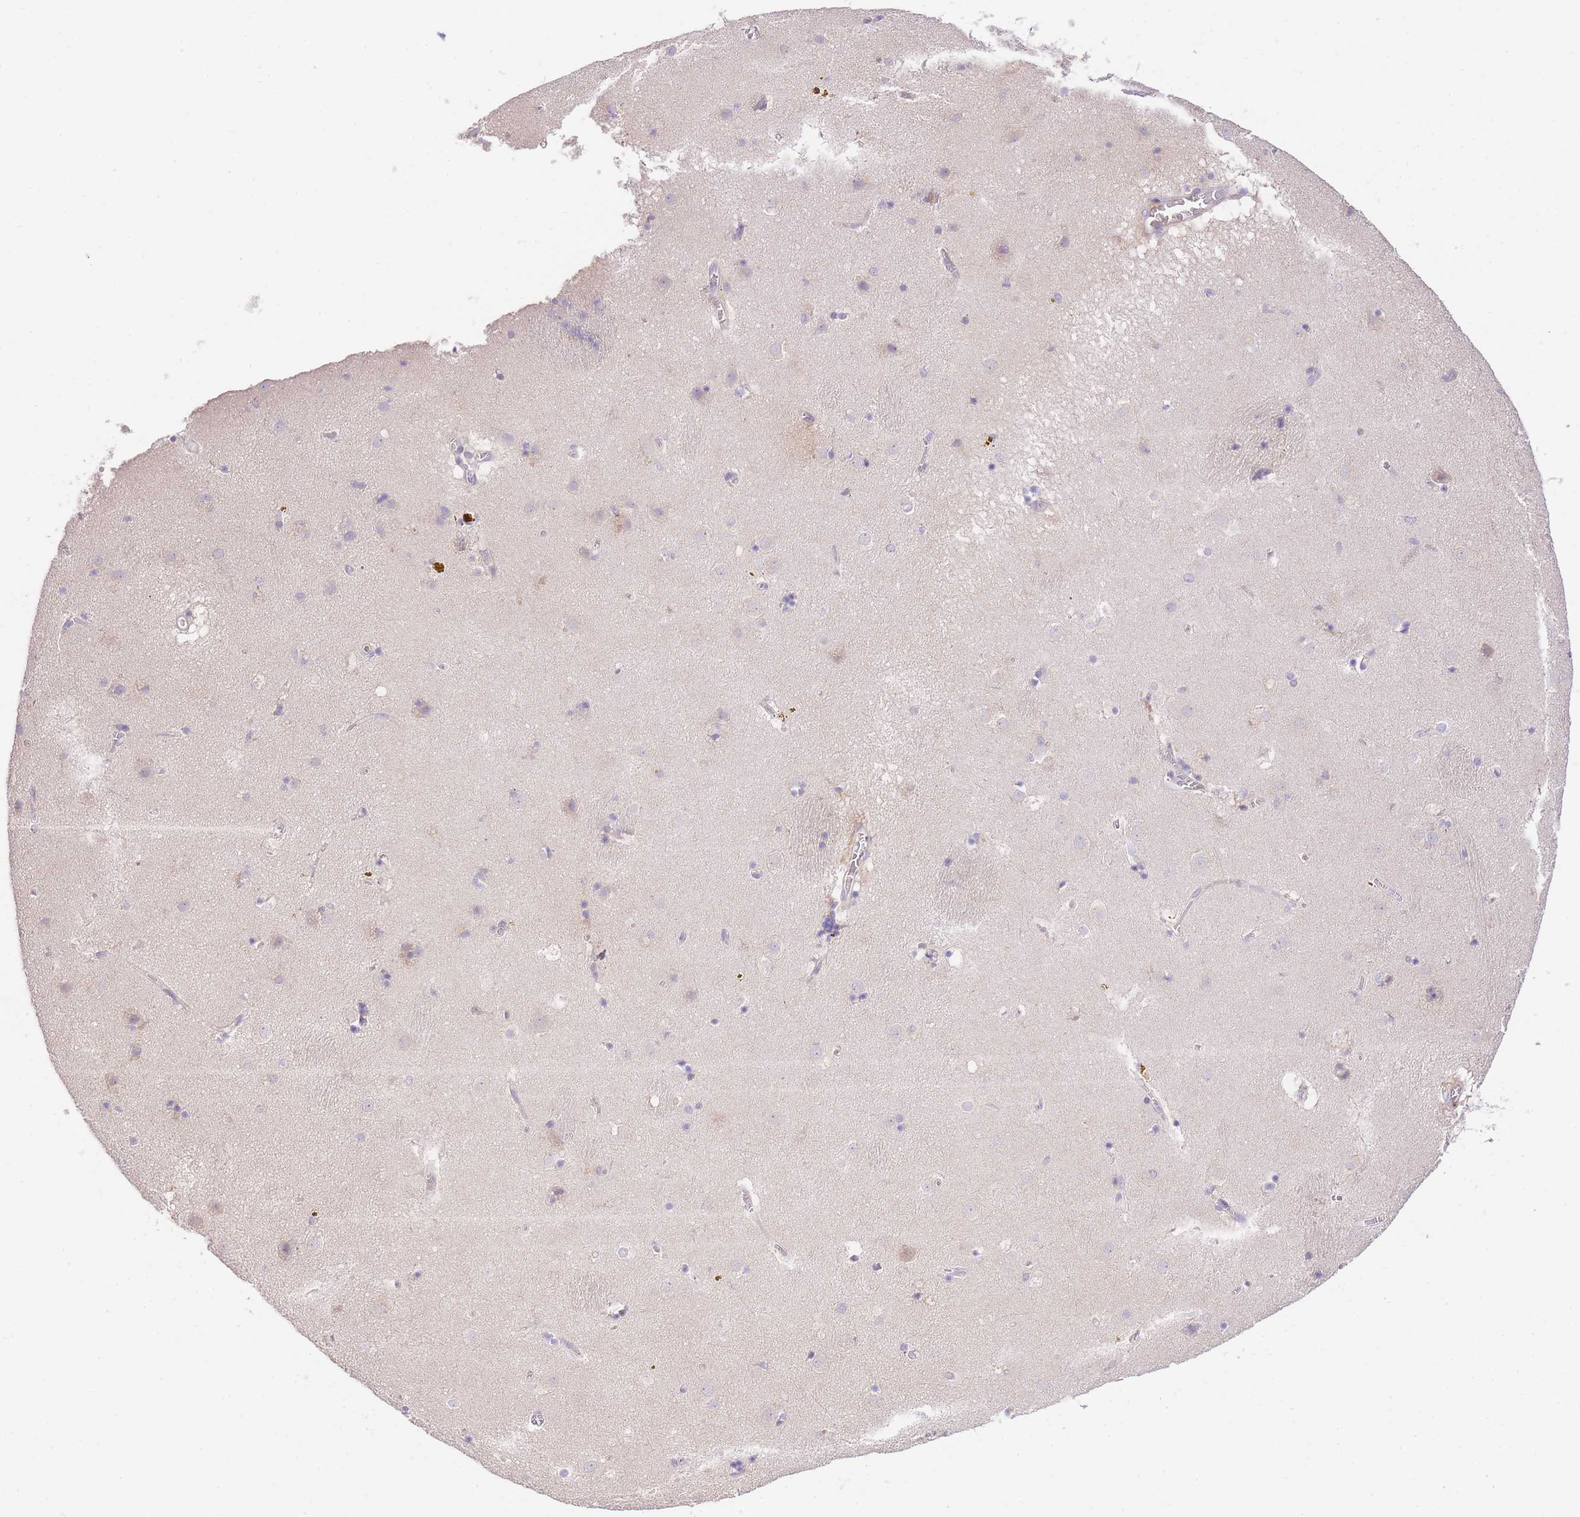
{"staining": {"intensity": "negative", "quantity": "none", "location": "none"}, "tissue": "caudate", "cell_type": "Glial cells", "image_type": "normal", "snomed": [{"axis": "morphology", "description": "Normal tissue, NOS"}, {"axis": "topography", "description": "Lateral ventricle wall"}], "caption": "IHC micrograph of benign caudate stained for a protein (brown), which demonstrates no expression in glial cells. Nuclei are stained in blue.", "gene": "LIPH", "patient": {"sex": "male", "age": 70}}